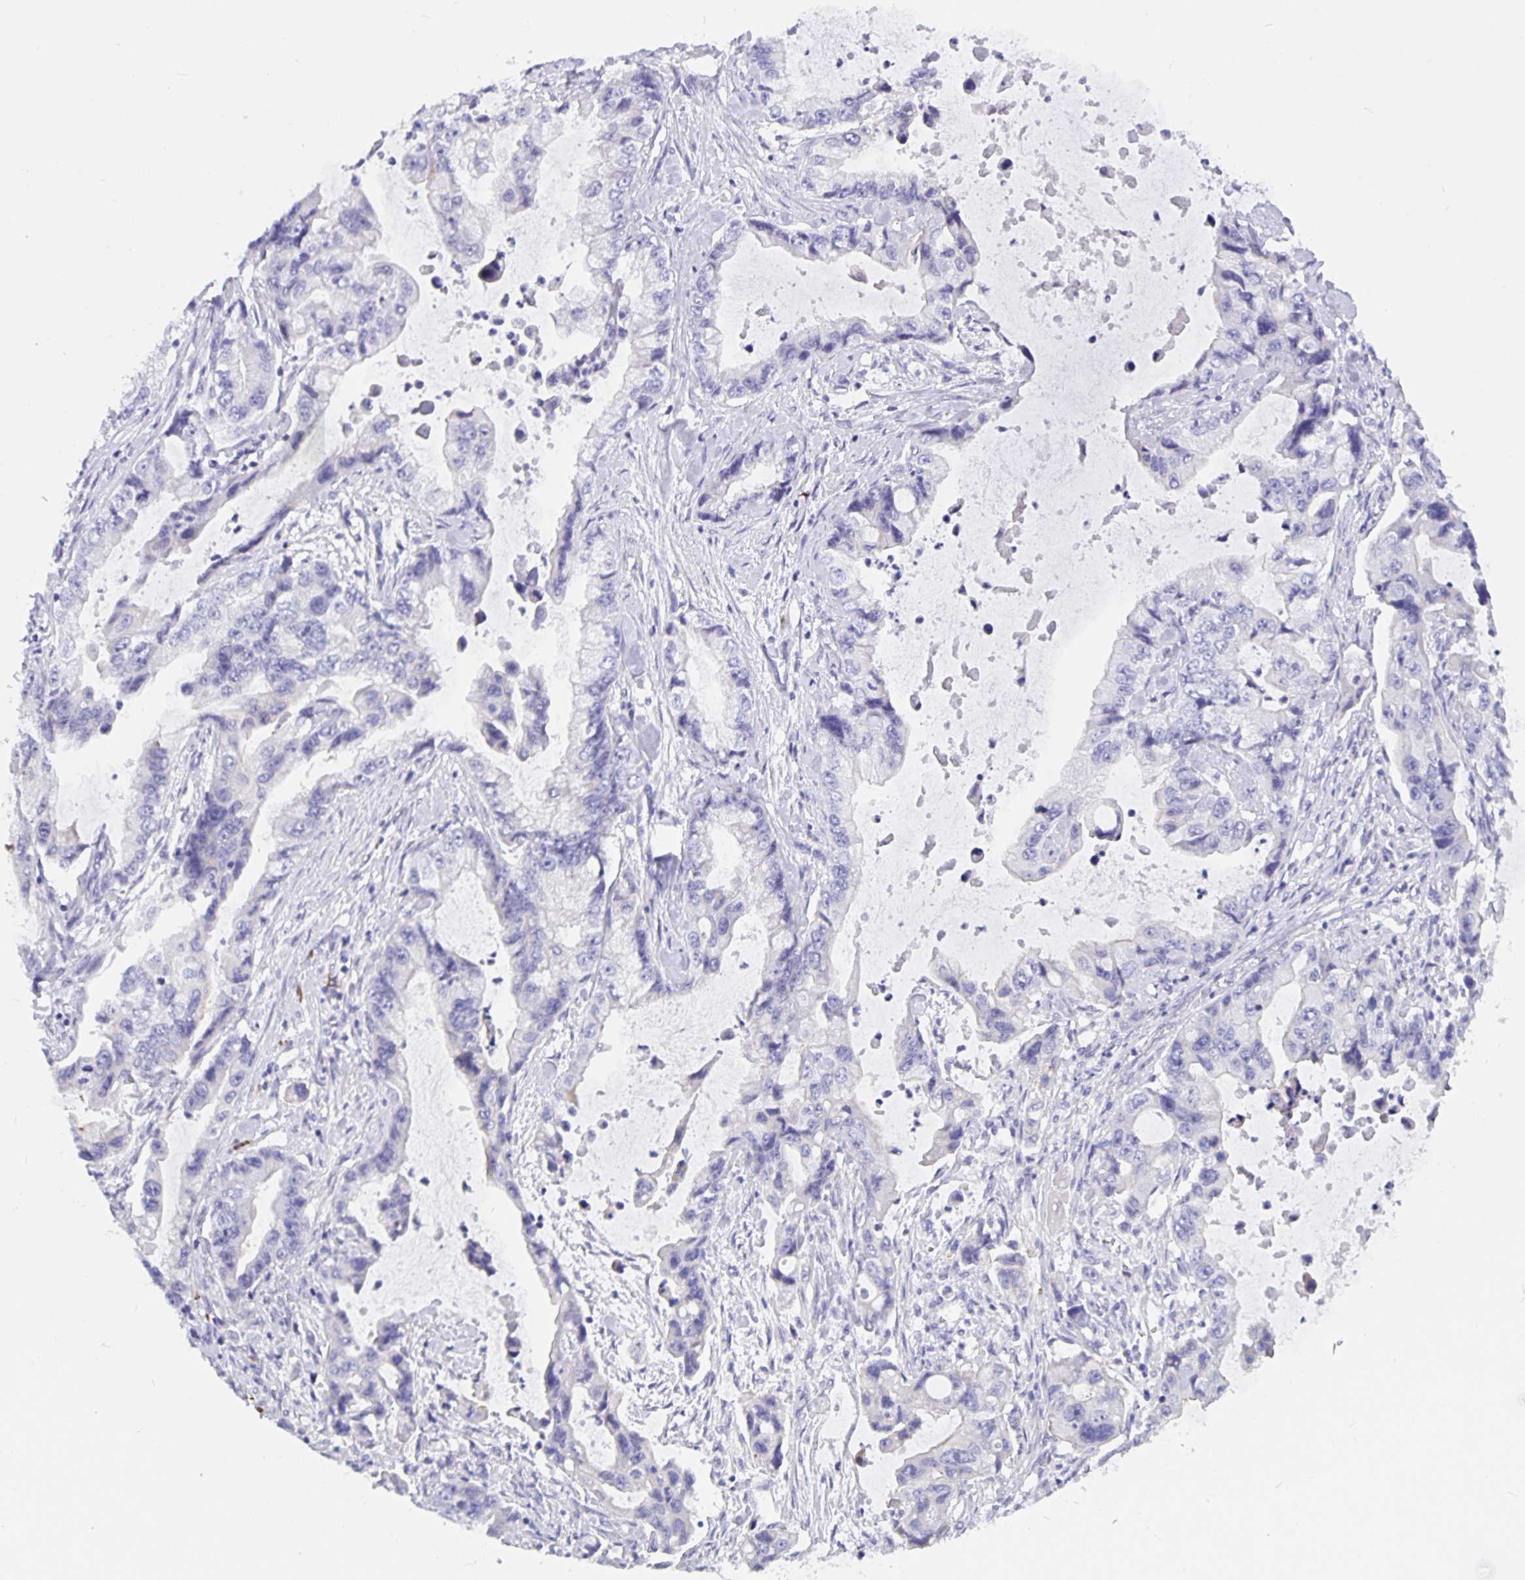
{"staining": {"intensity": "negative", "quantity": "none", "location": "none"}, "tissue": "stomach cancer", "cell_type": "Tumor cells", "image_type": "cancer", "snomed": [{"axis": "morphology", "description": "Adenocarcinoma, NOS"}, {"axis": "topography", "description": "Pancreas"}, {"axis": "topography", "description": "Stomach, upper"}, {"axis": "topography", "description": "Stomach"}], "caption": "Tumor cells show no significant positivity in adenocarcinoma (stomach).", "gene": "ERMN", "patient": {"sex": "male", "age": 77}}